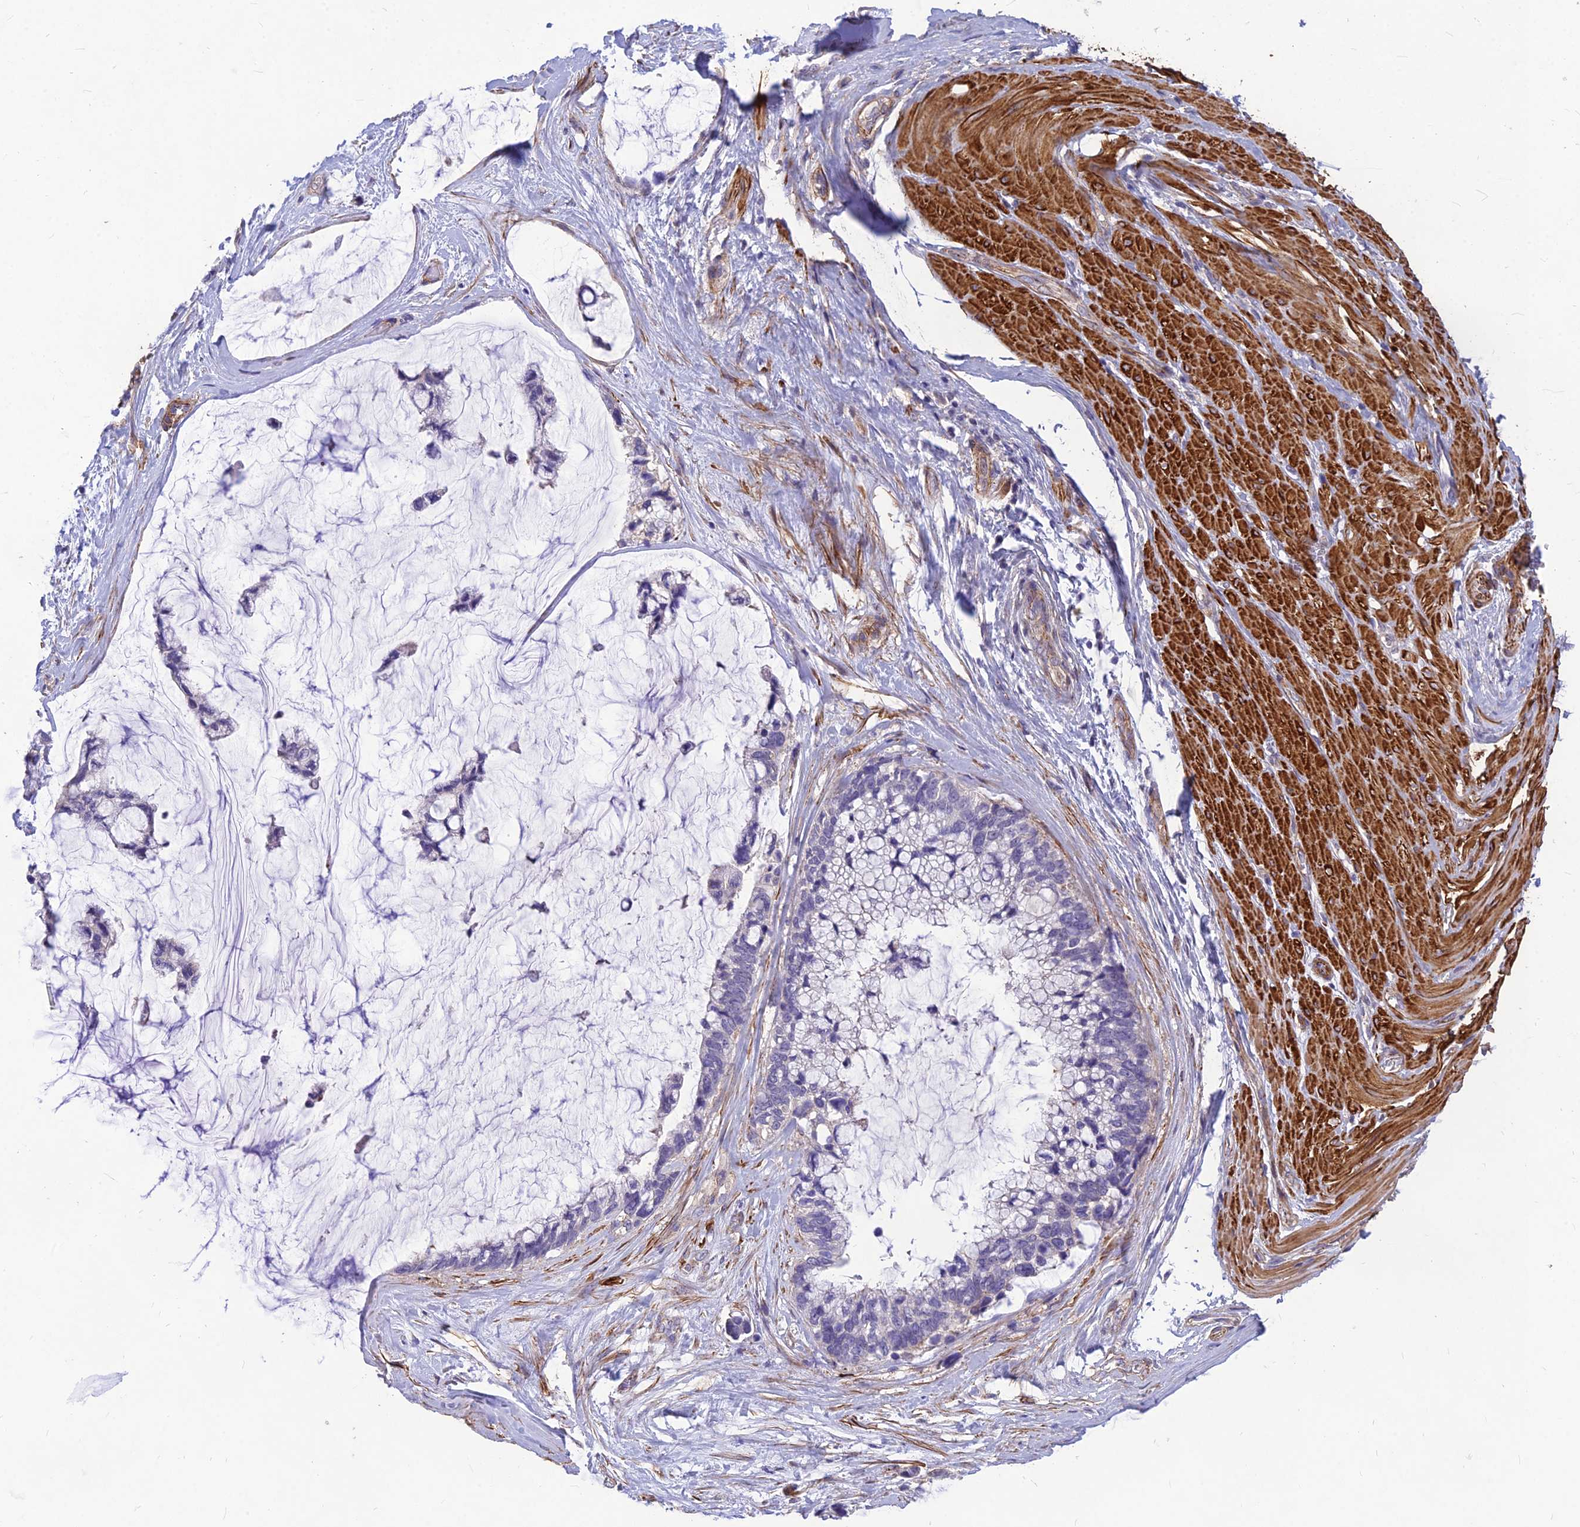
{"staining": {"intensity": "negative", "quantity": "none", "location": "none"}, "tissue": "ovarian cancer", "cell_type": "Tumor cells", "image_type": "cancer", "snomed": [{"axis": "morphology", "description": "Cystadenocarcinoma, mucinous, NOS"}, {"axis": "topography", "description": "Ovary"}], "caption": "Tumor cells are negative for protein expression in human ovarian mucinous cystadenocarcinoma.", "gene": "CLUH", "patient": {"sex": "female", "age": 39}}